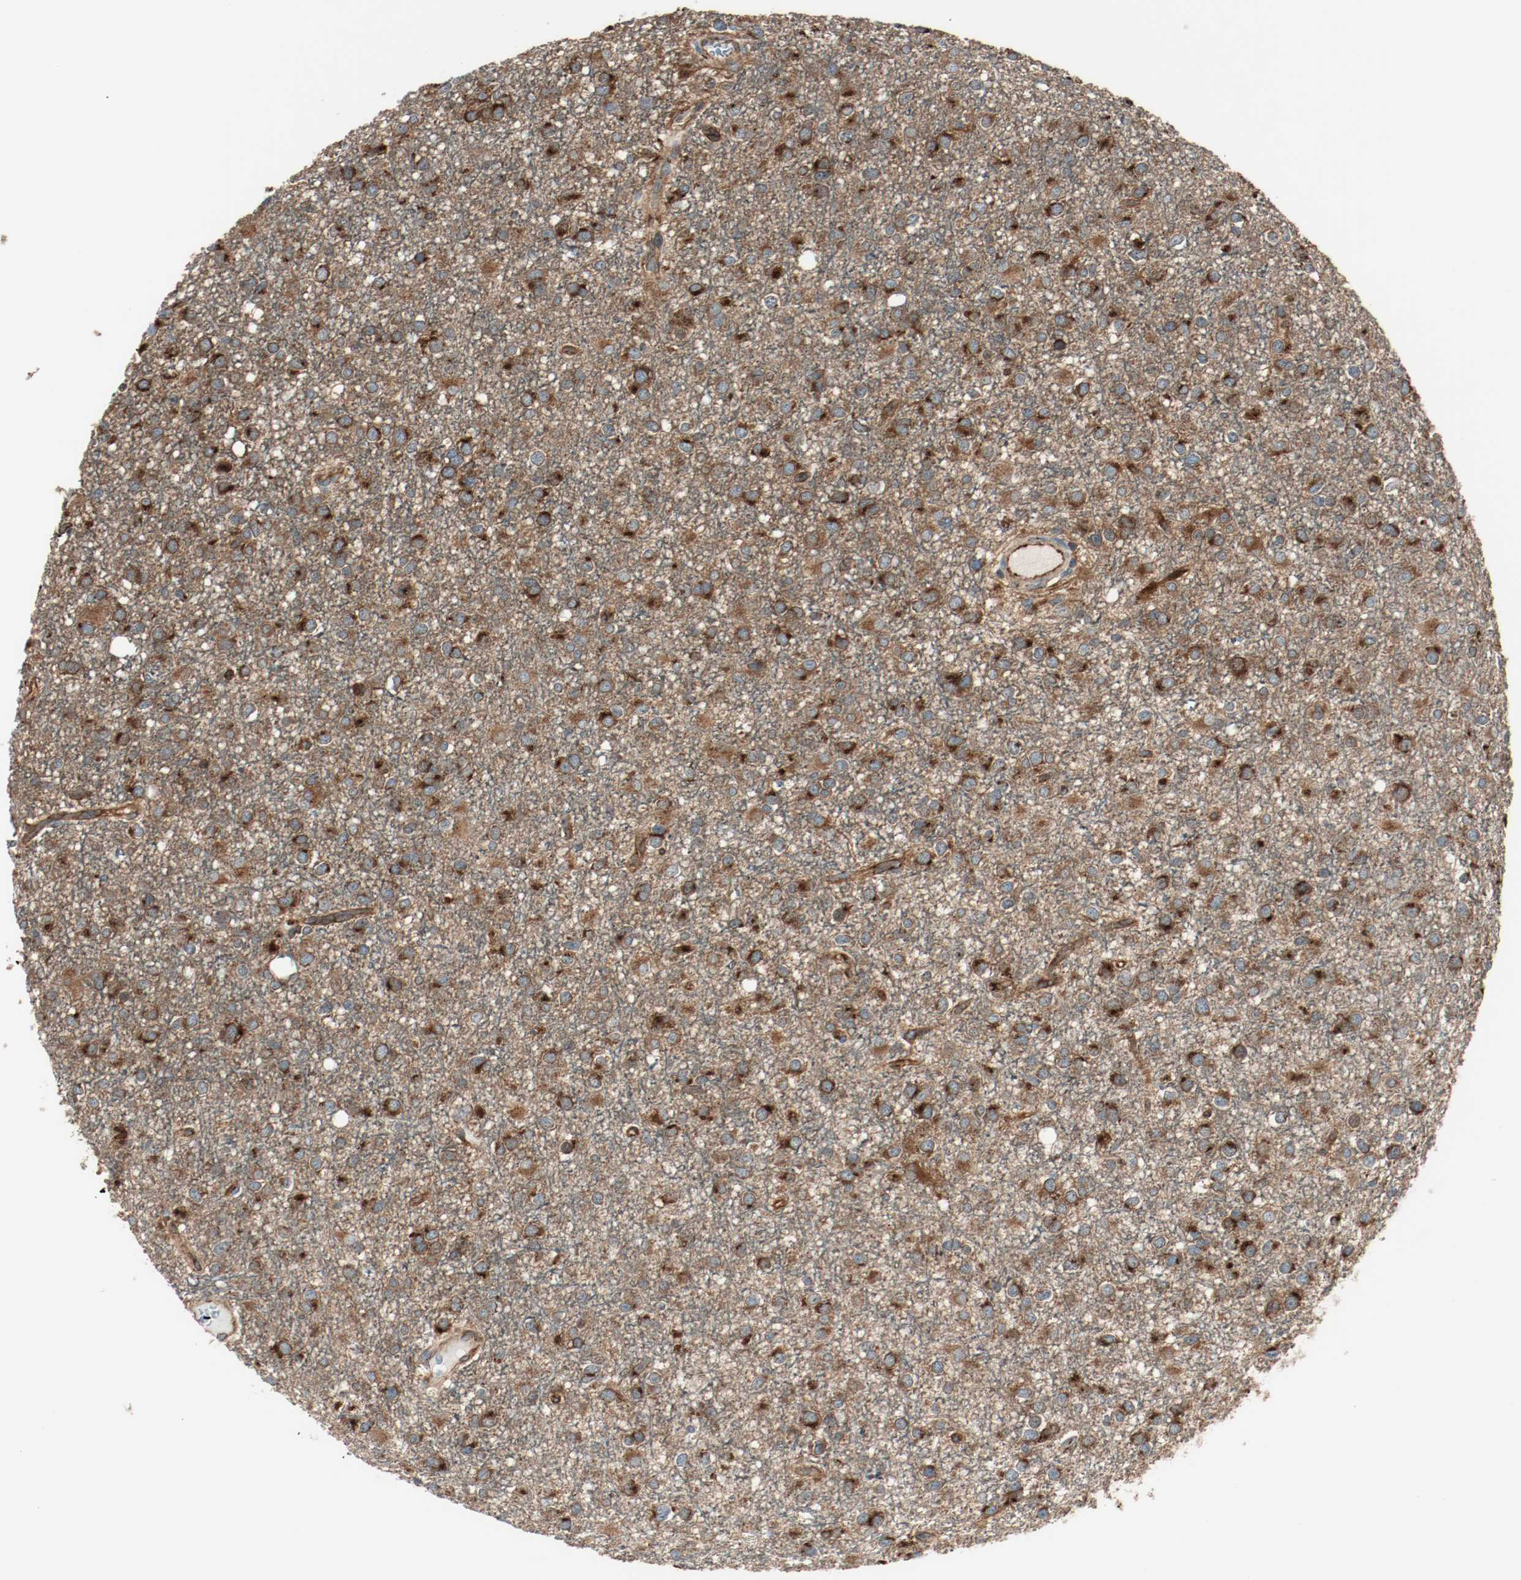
{"staining": {"intensity": "strong", "quantity": ">75%", "location": "cytoplasmic/membranous"}, "tissue": "glioma", "cell_type": "Tumor cells", "image_type": "cancer", "snomed": [{"axis": "morphology", "description": "Glioma, malignant, Low grade"}, {"axis": "topography", "description": "Brain"}], "caption": "Protein expression analysis of malignant glioma (low-grade) shows strong cytoplasmic/membranous expression in about >75% of tumor cells.", "gene": "PLCG1", "patient": {"sex": "male", "age": 42}}